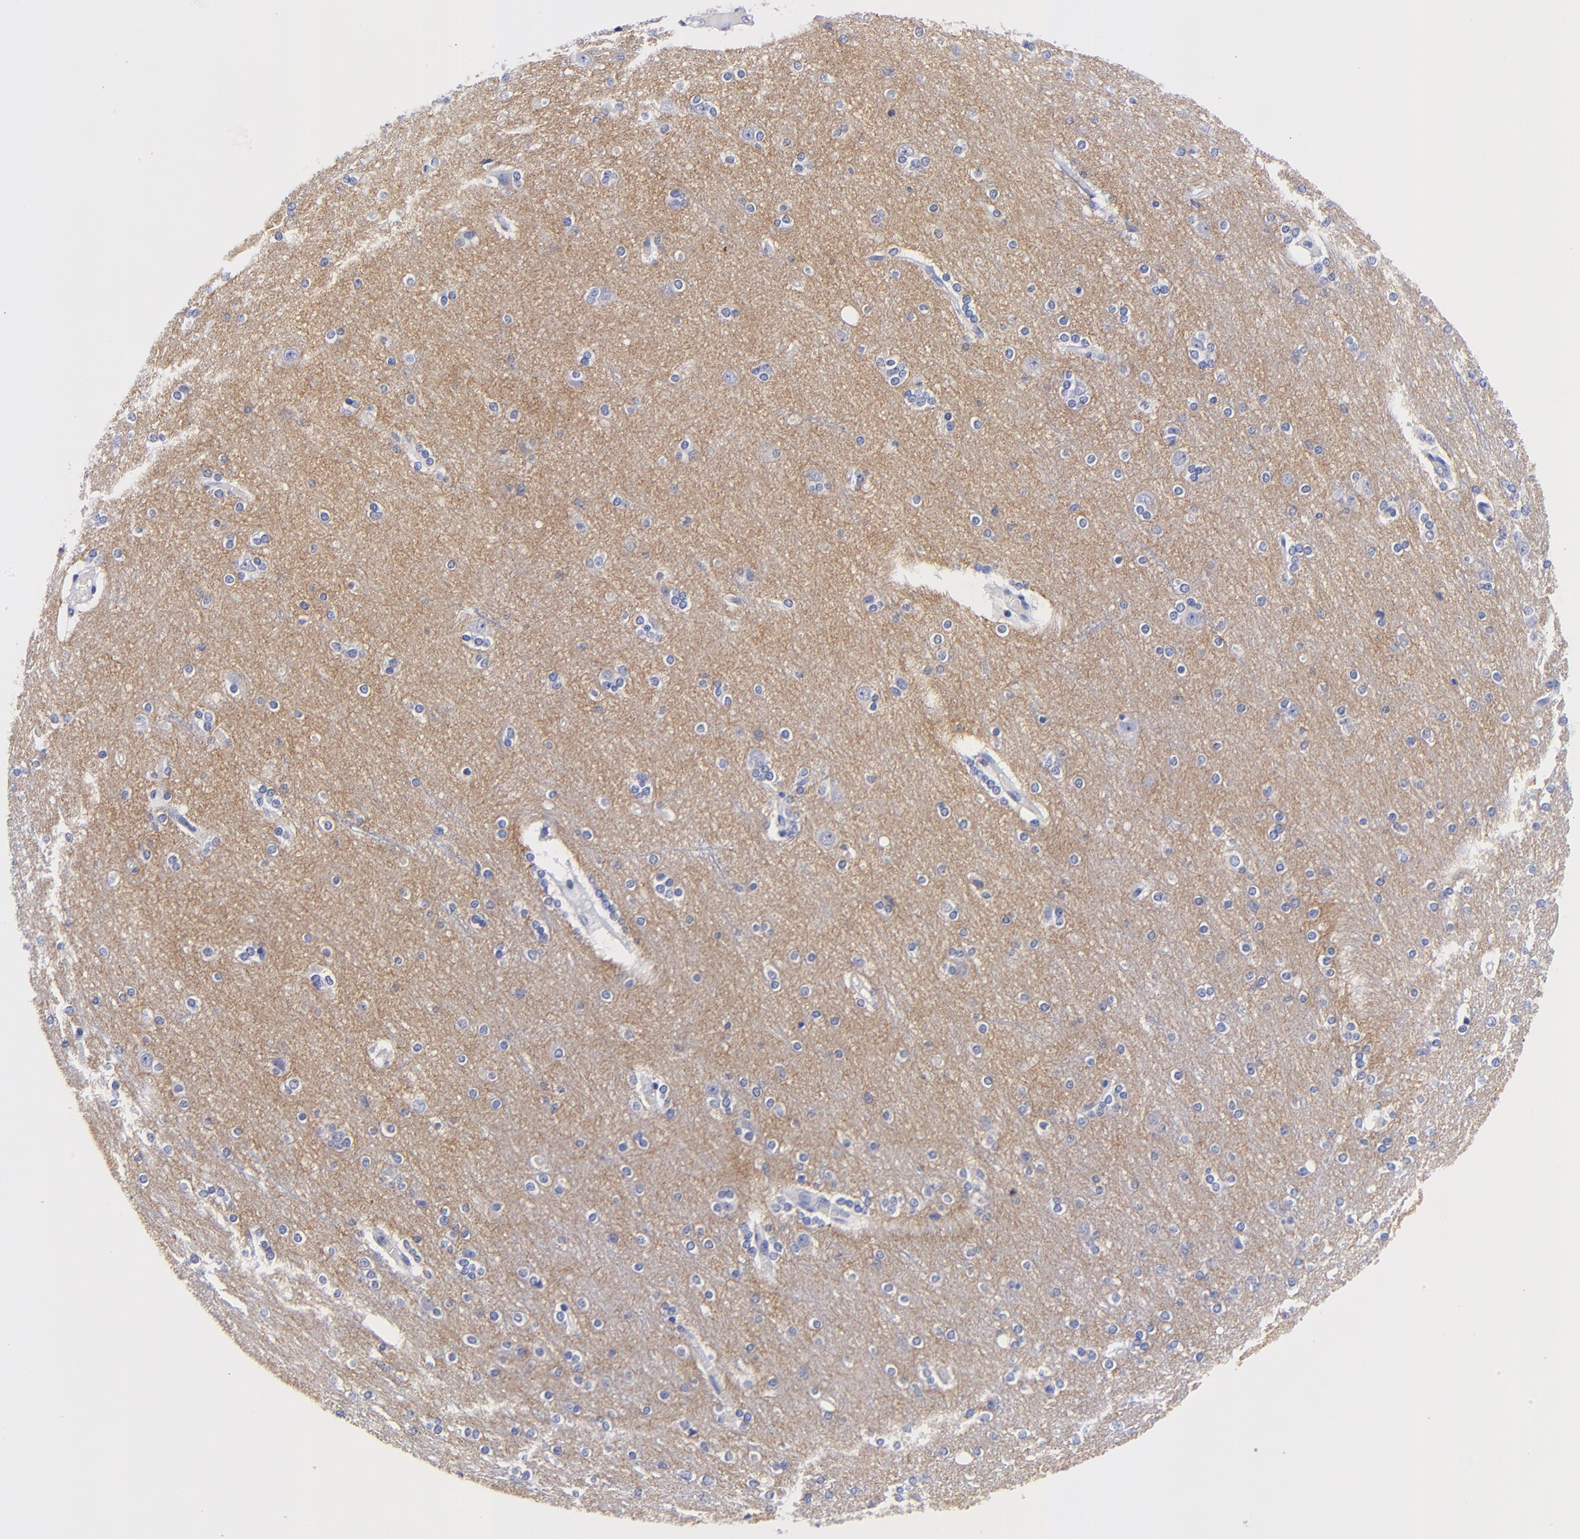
{"staining": {"intensity": "negative", "quantity": "none", "location": "none"}, "tissue": "cerebral cortex", "cell_type": "Endothelial cells", "image_type": "normal", "snomed": [{"axis": "morphology", "description": "Normal tissue, NOS"}, {"axis": "topography", "description": "Cerebral cortex"}], "caption": "IHC image of unremarkable cerebral cortex: cerebral cortex stained with DAB (3,3'-diaminobenzidine) demonstrates no significant protein staining in endothelial cells.", "gene": "HORMAD2", "patient": {"sex": "female", "age": 54}}